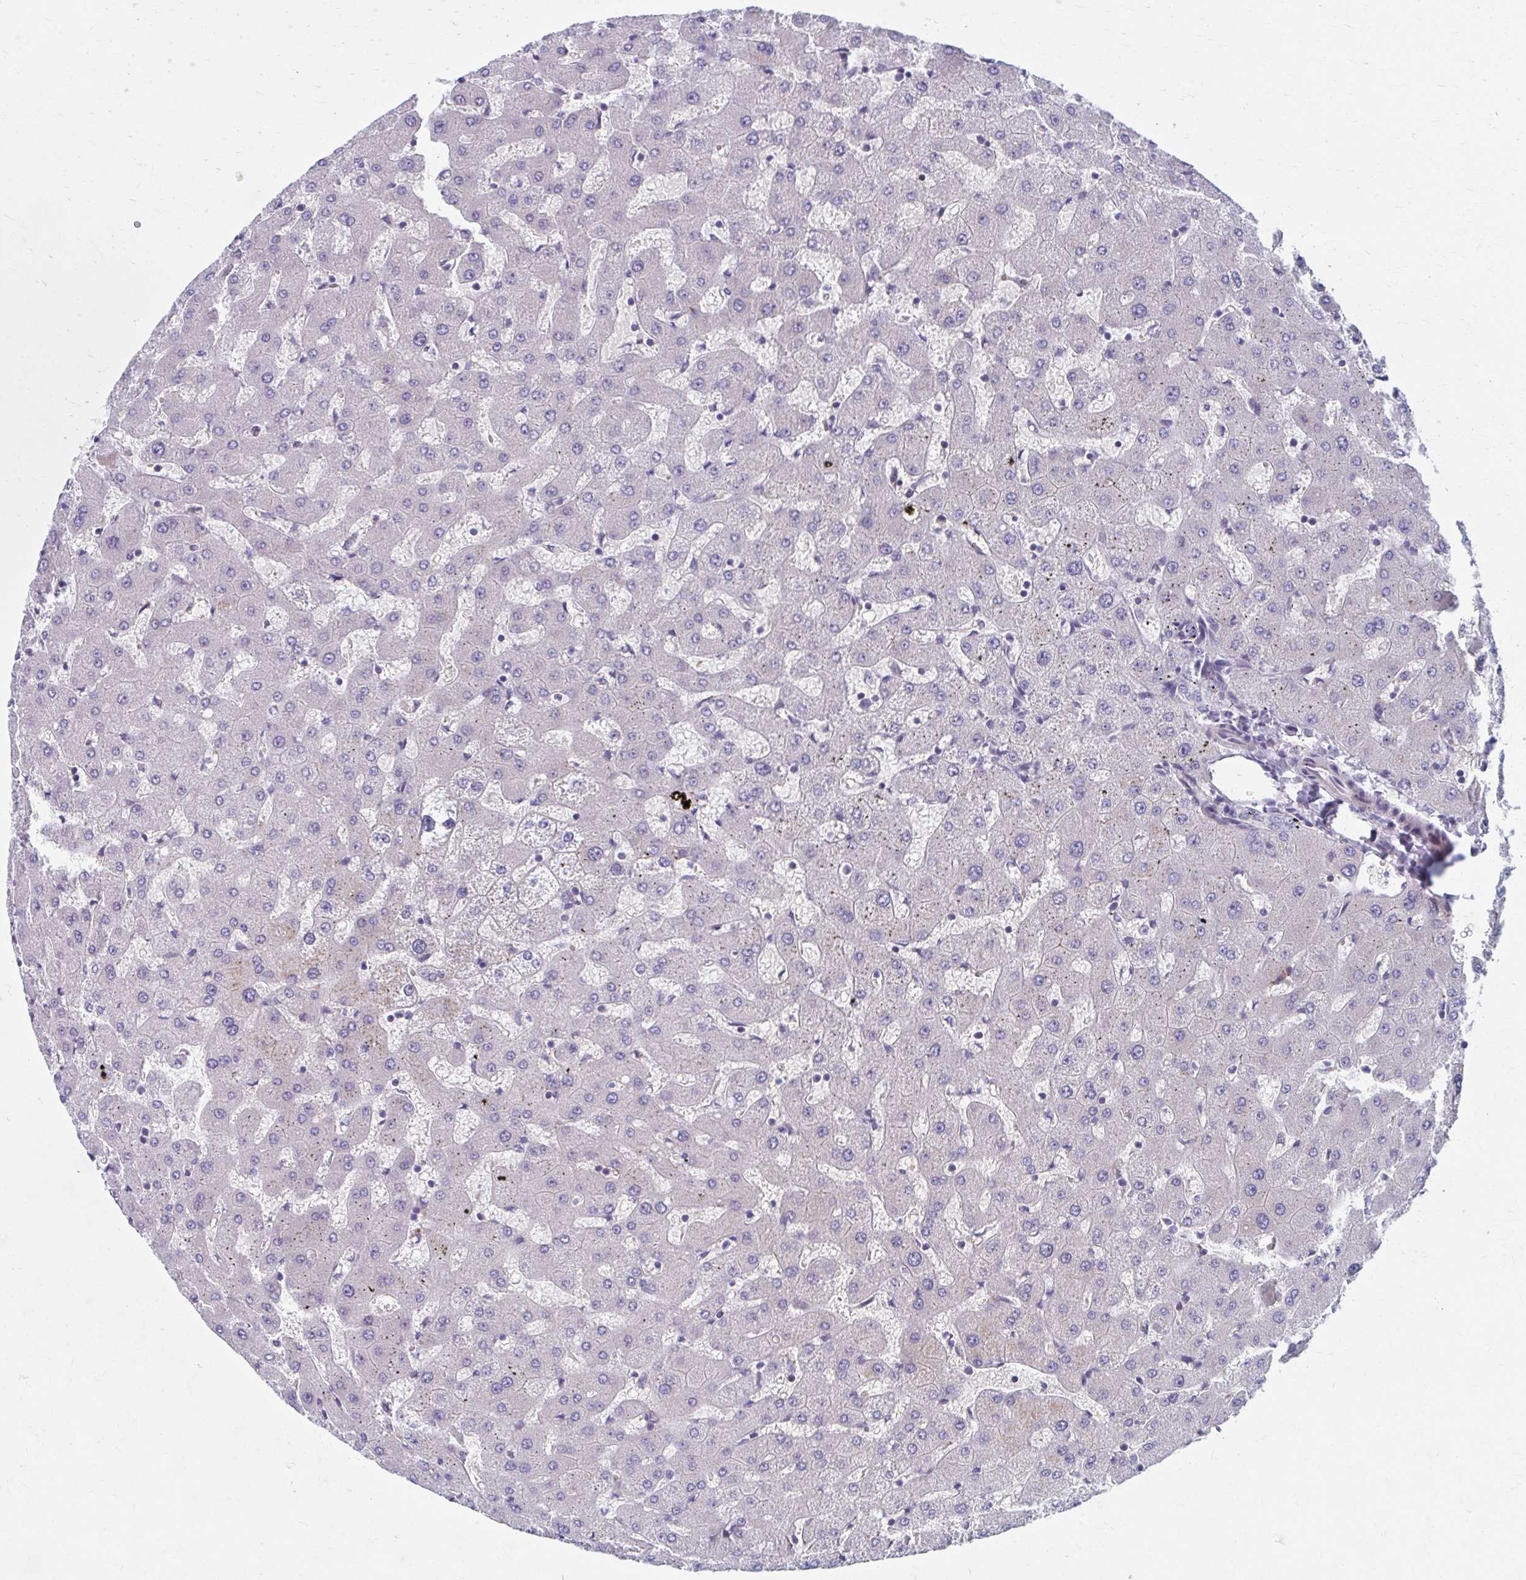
{"staining": {"intensity": "negative", "quantity": "none", "location": "none"}, "tissue": "liver", "cell_type": "Cholangiocytes", "image_type": "normal", "snomed": [{"axis": "morphology", "description": "Normal tissue, NOS"}, {"axis": "topography", "description": "Liver"}], "caption": "Protein analysis of benign liver displays no significant positivity in cholangiocytes.", "gene": "ABHD16B", "patient": {"sex": "female", "age": 63}}